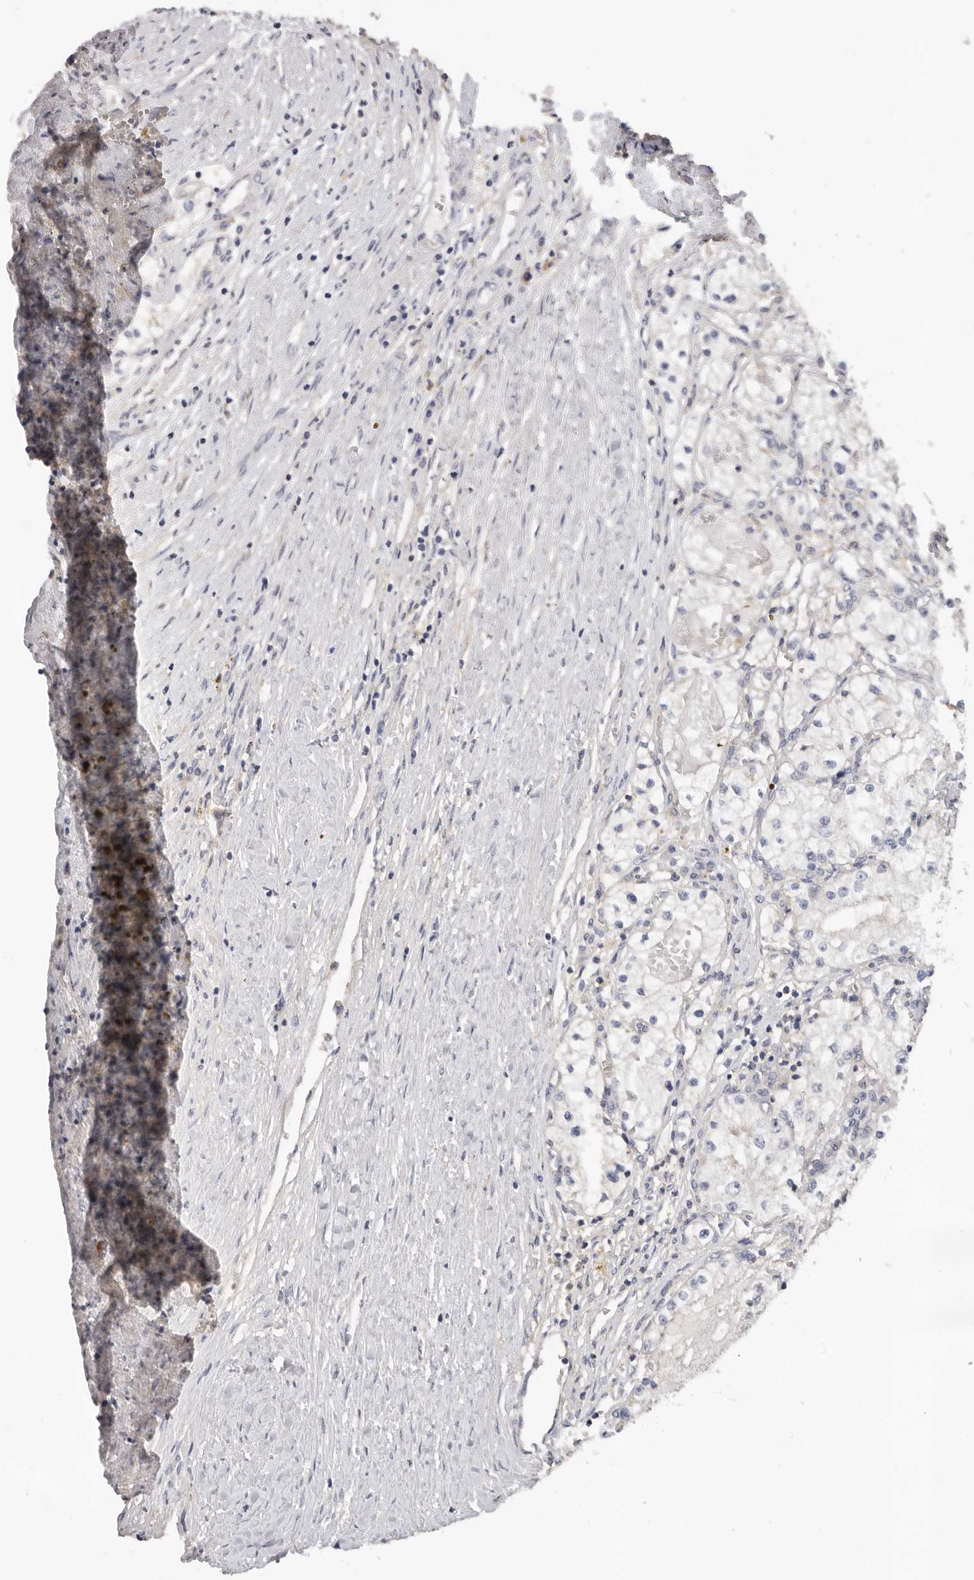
{"staining": {"intensity": "negative", "quantity": "none", "location": "none"}, "tissue": "renal cancer", "cell_type": "Tumor cells", "image_type": "cancer", "snomed": [{"axis": "morphology", "description": "Normal tissue, NOS"}, {"axis": "morphology", "description": "Adenocarcinoma, NOS"}, {"axis": "topography", "description": "Kidney"}], "caption": "There is no significant expression in tumor cells of renal adenocarcinoma. (DAB (3,3'-diaminobenzidine) immunohistochemistry, high magnification).", "gene": "WDTC1", "patient": {"sex": "male", "age": 68}}